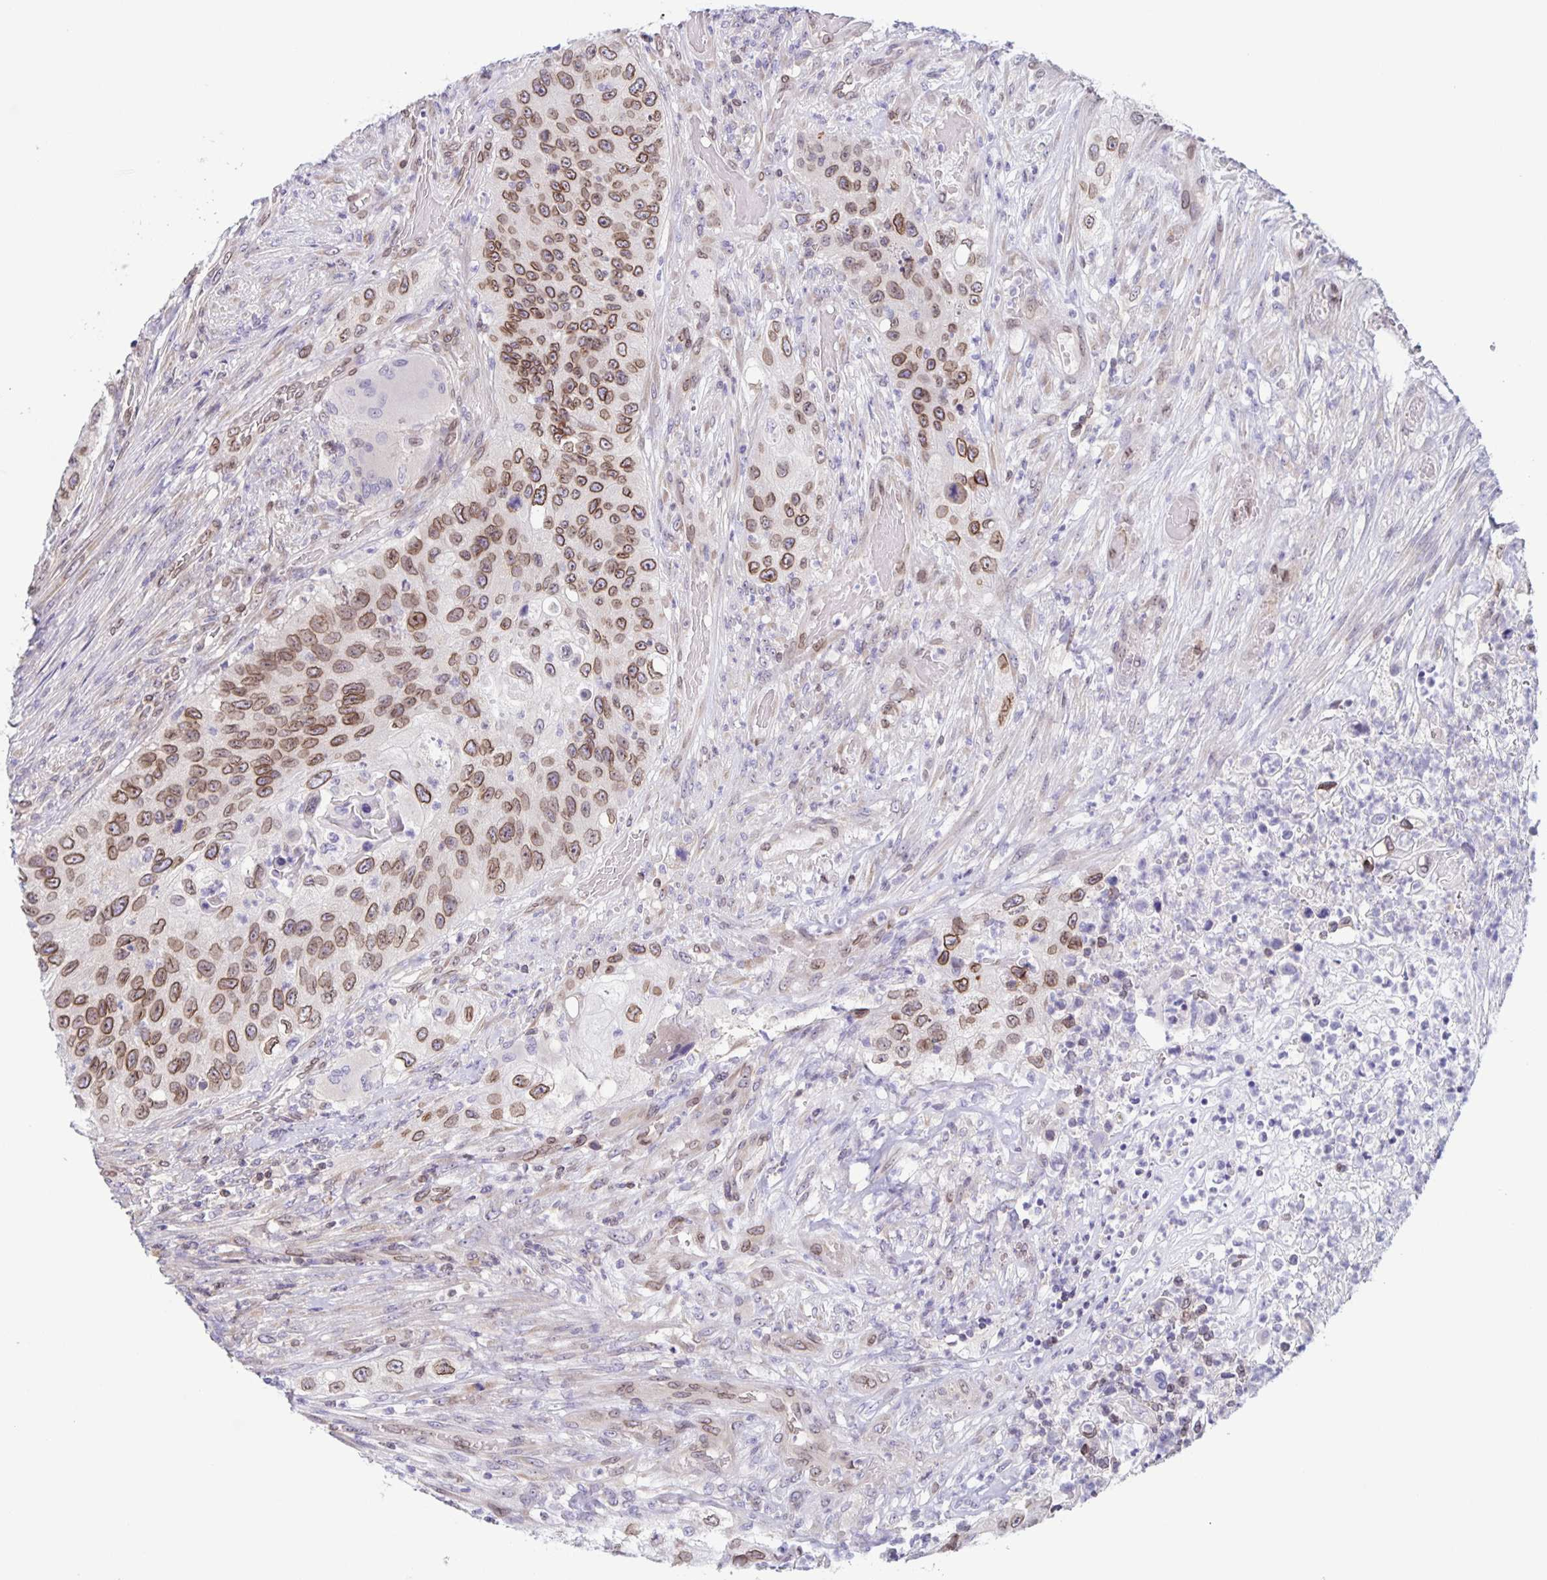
{"staining": {"intensity": "moderate", "quantity": ">75%", "location": "cytoplasmic/membranous,nuclear"}, "tissue": "urothelial cancer", "cell_type": "Tumor cells", "image_type": "cancer", "snomed": [{"axis": "morphology", "description": "Urothelial carcinoma, High grade"}, {"axis": "topography", "description": "Urinary bladder"}], "caption": "Approximately >75% of tumor cells in high-grade urothelial carcinoma reveal moderate cytoplasmic/membranous and nuclear protein positivity as visualized by brown immunohistochemical staining.", "gene": "SYNE2", "patient": {"sex": "female", "age": 60}}